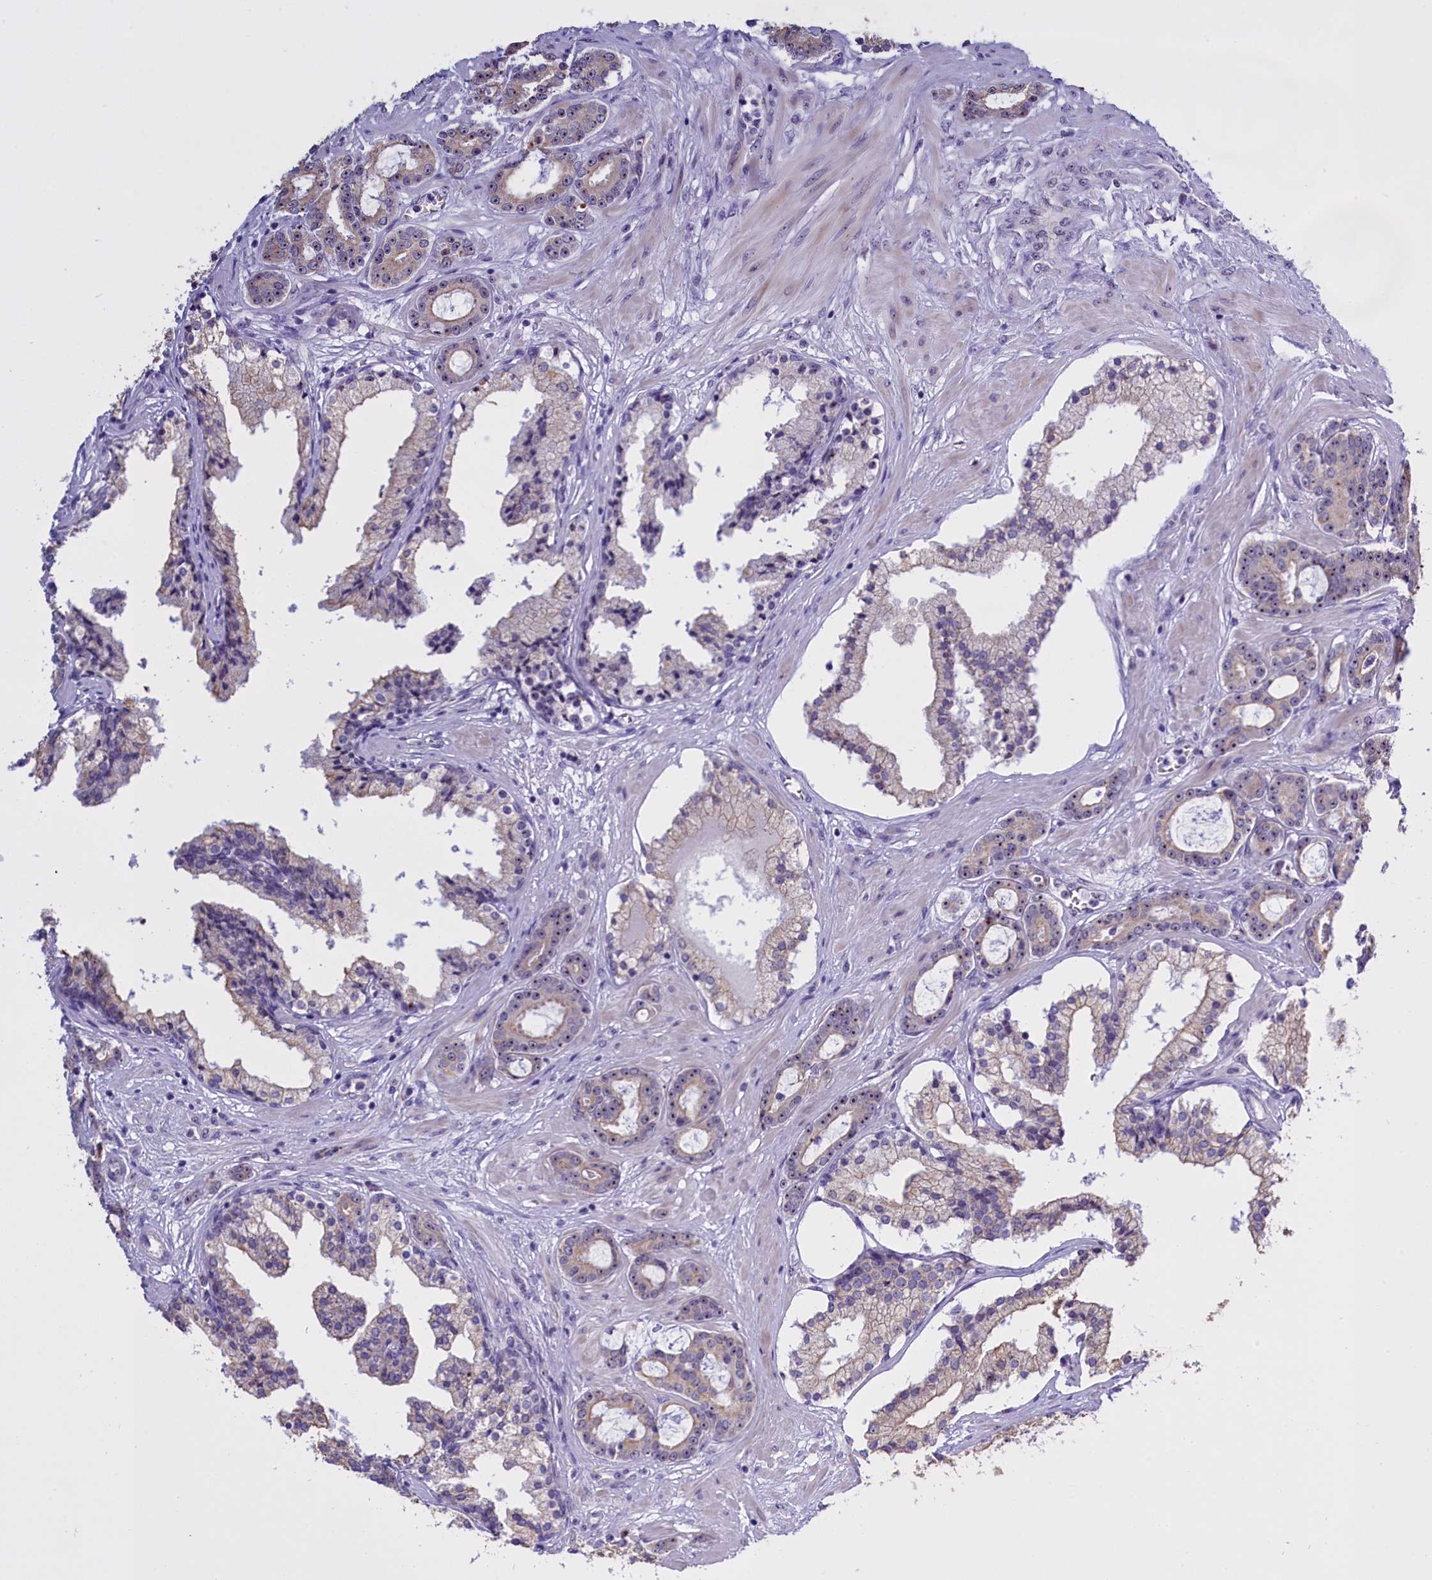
{"staining": {"intensity": "moderate", "quantity": "25%-75%", "location": "nuclear"}, "tissue": "prostate cancer", "cell_type": "Tumor cells", "image_type": "cancer", "snomed": [{"axis": "morphology", "description": "Adenocarcinoma, High grade"}, {"axis": "topography", "description": "Prostate"}], "caption": "The histopathology image demonstrates immunohistochemical staining of adenocarcinoma (high-grade) (prostate). There is moderate nuclear positivity is identified in about 25%-75% of tumor cells.", "gene": "TBL3", "patient": {"sex": "male", "age": 58}}